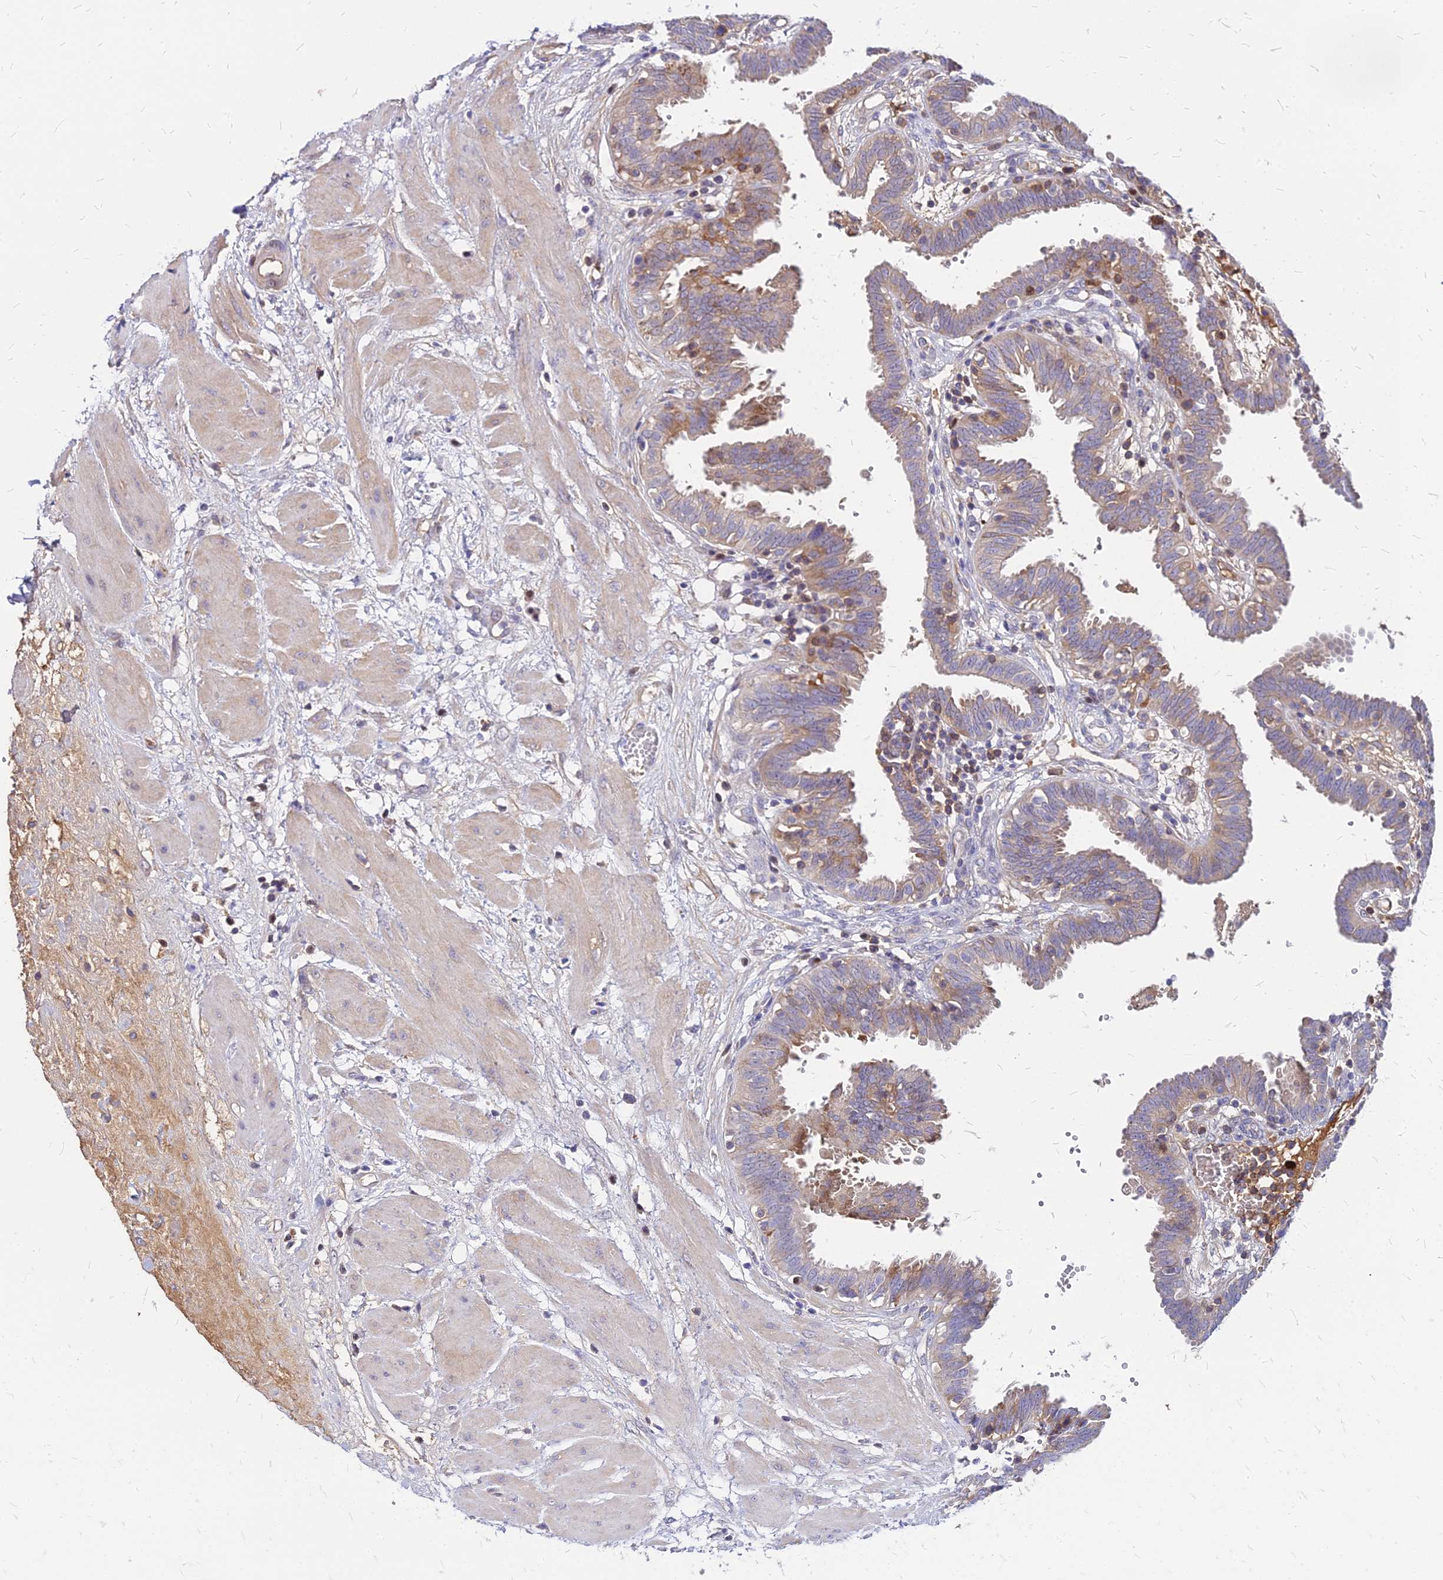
{"staining": {"intensity": "weak", "quantity": "25%-75%", "location": "cytoplasmic/membranous"}, "tissue": "fallopian tube", "cell_type": "Glandular cells", "image_type": "normal", "snomed": [{"axis": "morphology", "description": "Normal tissue, NOS"}, {"axis": "topography", "description": "Fallopian tube"}, {"axis": "topography", "description": "Placenta"}], "caption": "Human fallopian tube stained for a protein (brown) shows weak cytoplasmic/membranous positive expression in about 25%-75% of glandular cells.", "gene": "ACSM6", "patient": {"sex": "female", "age": 32}}